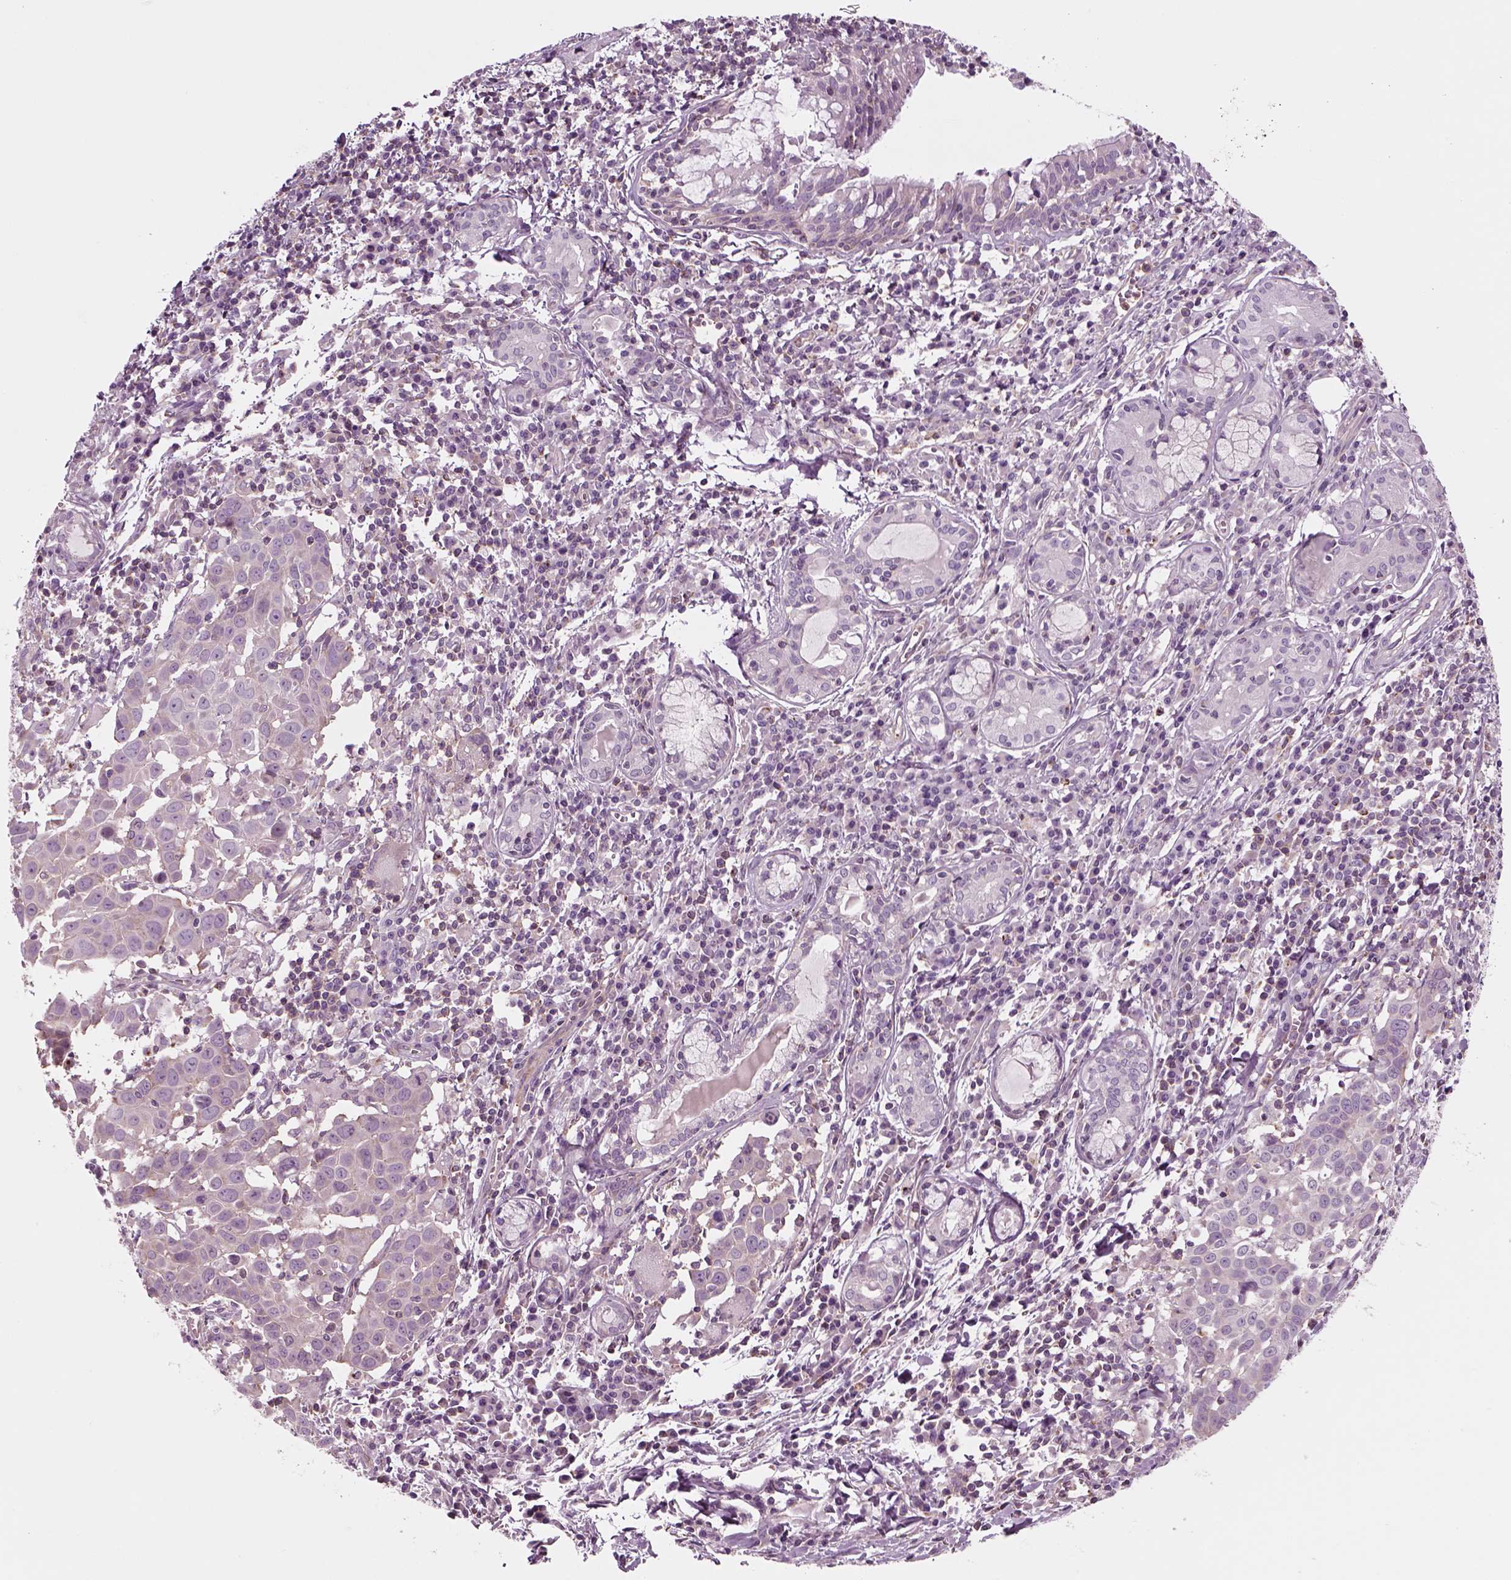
{"staining": {"intensity": "negative", "quantity": "none", "location": "none"}, "tissue": "lung cancer", "cell_type": "Tumor cells", "image_type": "cancer", "snomed": [{"axis": "morphology", "description": "Squamous cell carcinoma, NOS"}, {"axis": "topography", "description": "Lung"}], "caption": "Photomicrograph shows no significant protein expression in tumor cells of squamous cell carcinoma (lung).", "gene": "SLC2A3", "patient": {"sex": "male", "age": 57}}